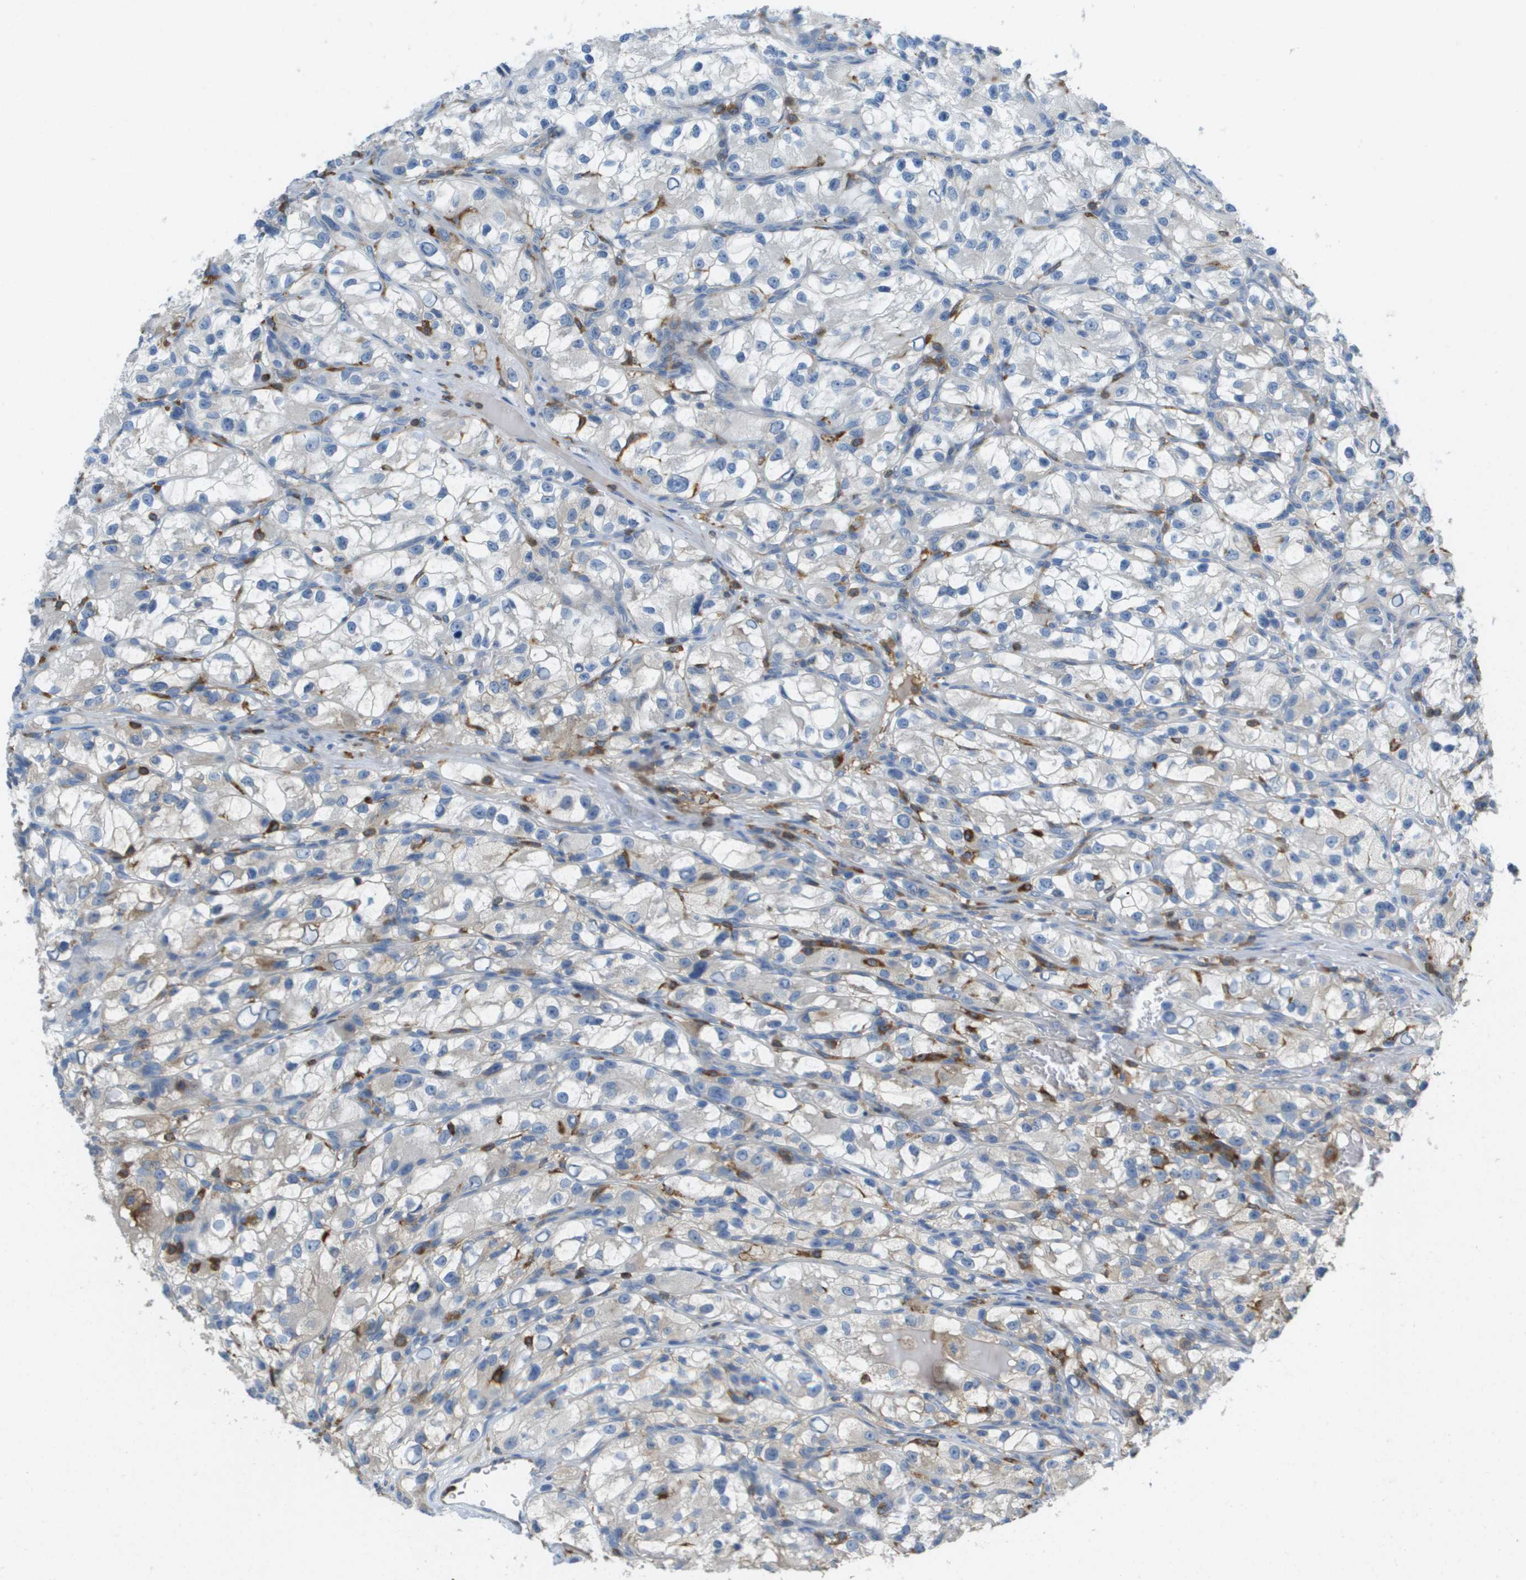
{"staining": {"intensity": "weak", "quantity": "<25%", "location": "cytoplasmic/membranous"}, "tissue": "renal cancer", "cell_type": "Tumor cells", "image_type": "cancer", "snomed": [{"axis": "morphology", "description": "Adenocarcinoma, NOS"}, {"axis": "topography", "description": "Kidney"}], "caption": "Adenocarcinoma (renal) stained for a protein using immunohistochemistry (IHC) demonstrates no positivity tumor cells.", "gene": "APBB1IP", "patient": {"sex": "female", "age": 57}}